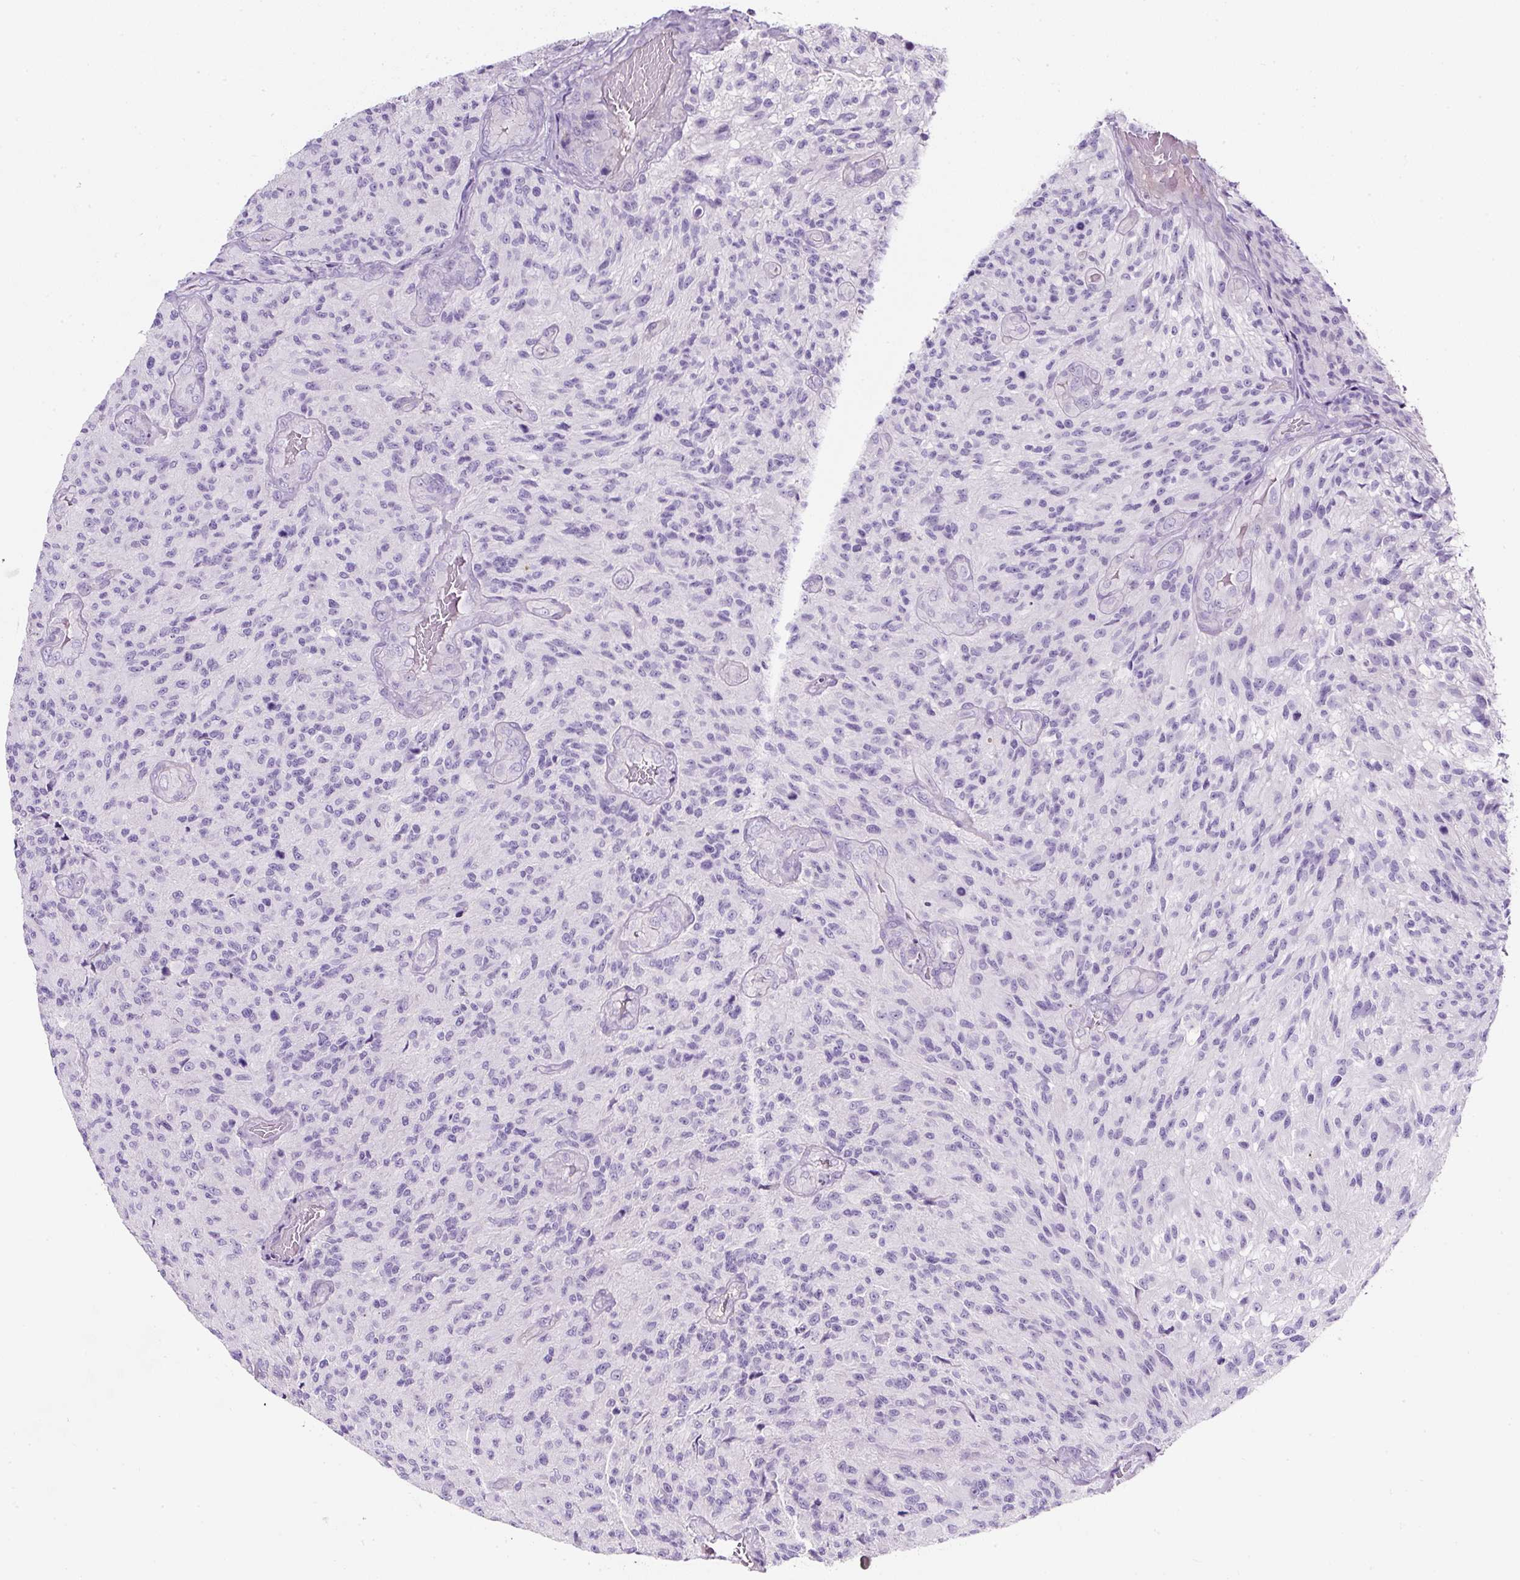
{"staining": {"intensity": "negative", "quantity": "none", "location": "none"}, "tissue": "glioma", "cell_type": "Tumor cells", "image_type": "cancer", "snomed": [{"axis": "morphology", "description": "Normal tissue, NOS"}, {"axis": "morphology", "description": "Glioma, malignant, High grade"}, {"axis": "topography", "description": "Cerebral cortex"}], "caption": "The photomicrograph shows no significant expression in tumor cells of high-grade glioma (malignant).", "gene": "OR14A2", "patient": {"sex": "male", "age": 56}}